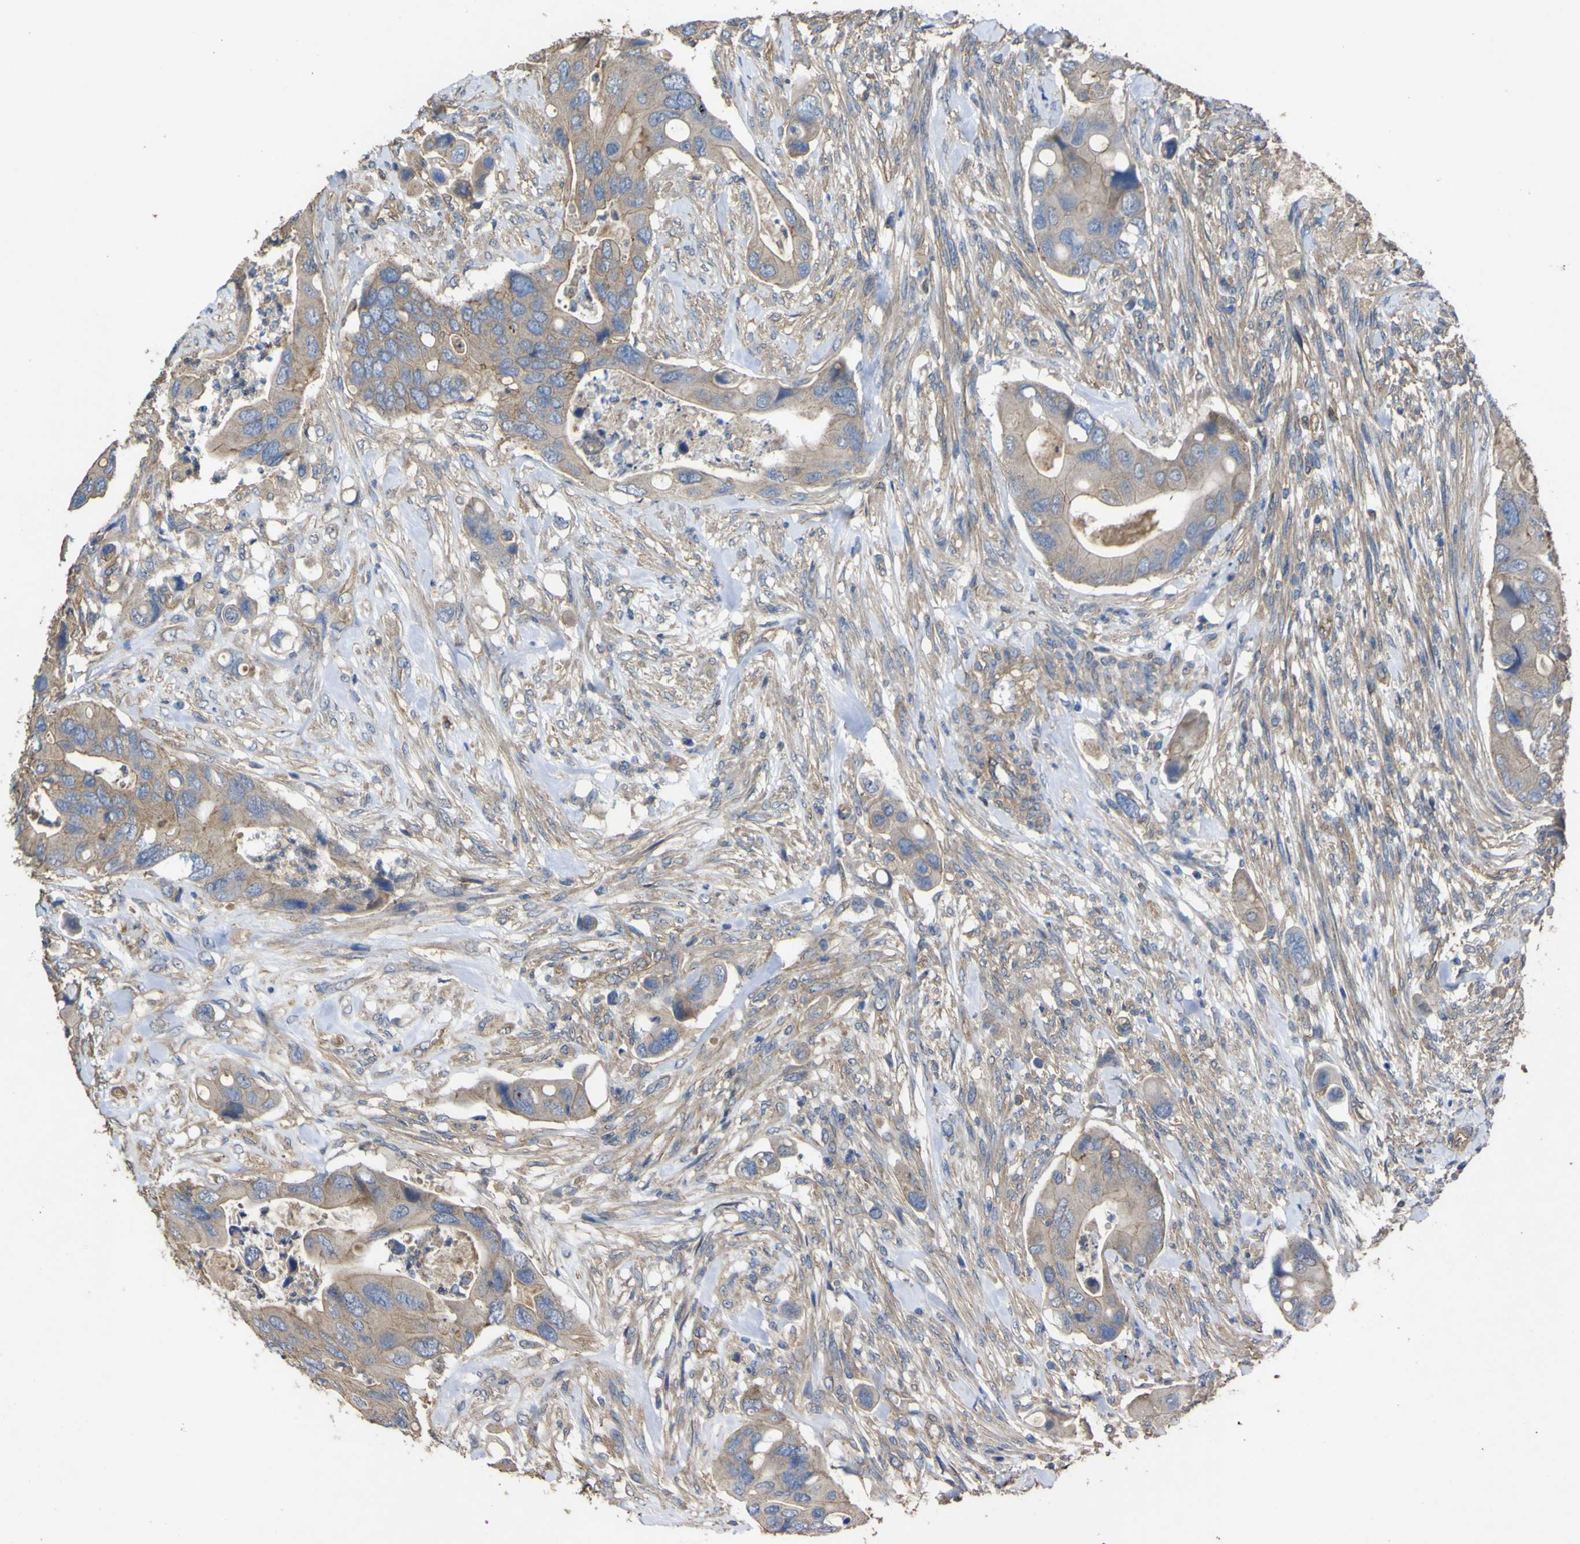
{"staining": {"intensity": "weak", "quantity": ">75%", "location": "cytoplasmic/membranous"}, "tissue": "colorectal cancer", "cell_type": "Tumor cells", "image_type": "cancer", "snomed": [{"axis": "morphology", "description": "Adenocarcinoma, NOS"}, {"axis": "topography", "description": "Rectum"}], "caption": "The immunohistochemical stain labels weak cytoplasmic/membranous expression in tumor cells of colorectal adenocarcinoma tissue.", "gene": "TNFSF15", "patient": {"sex": "female", "age": 57}}